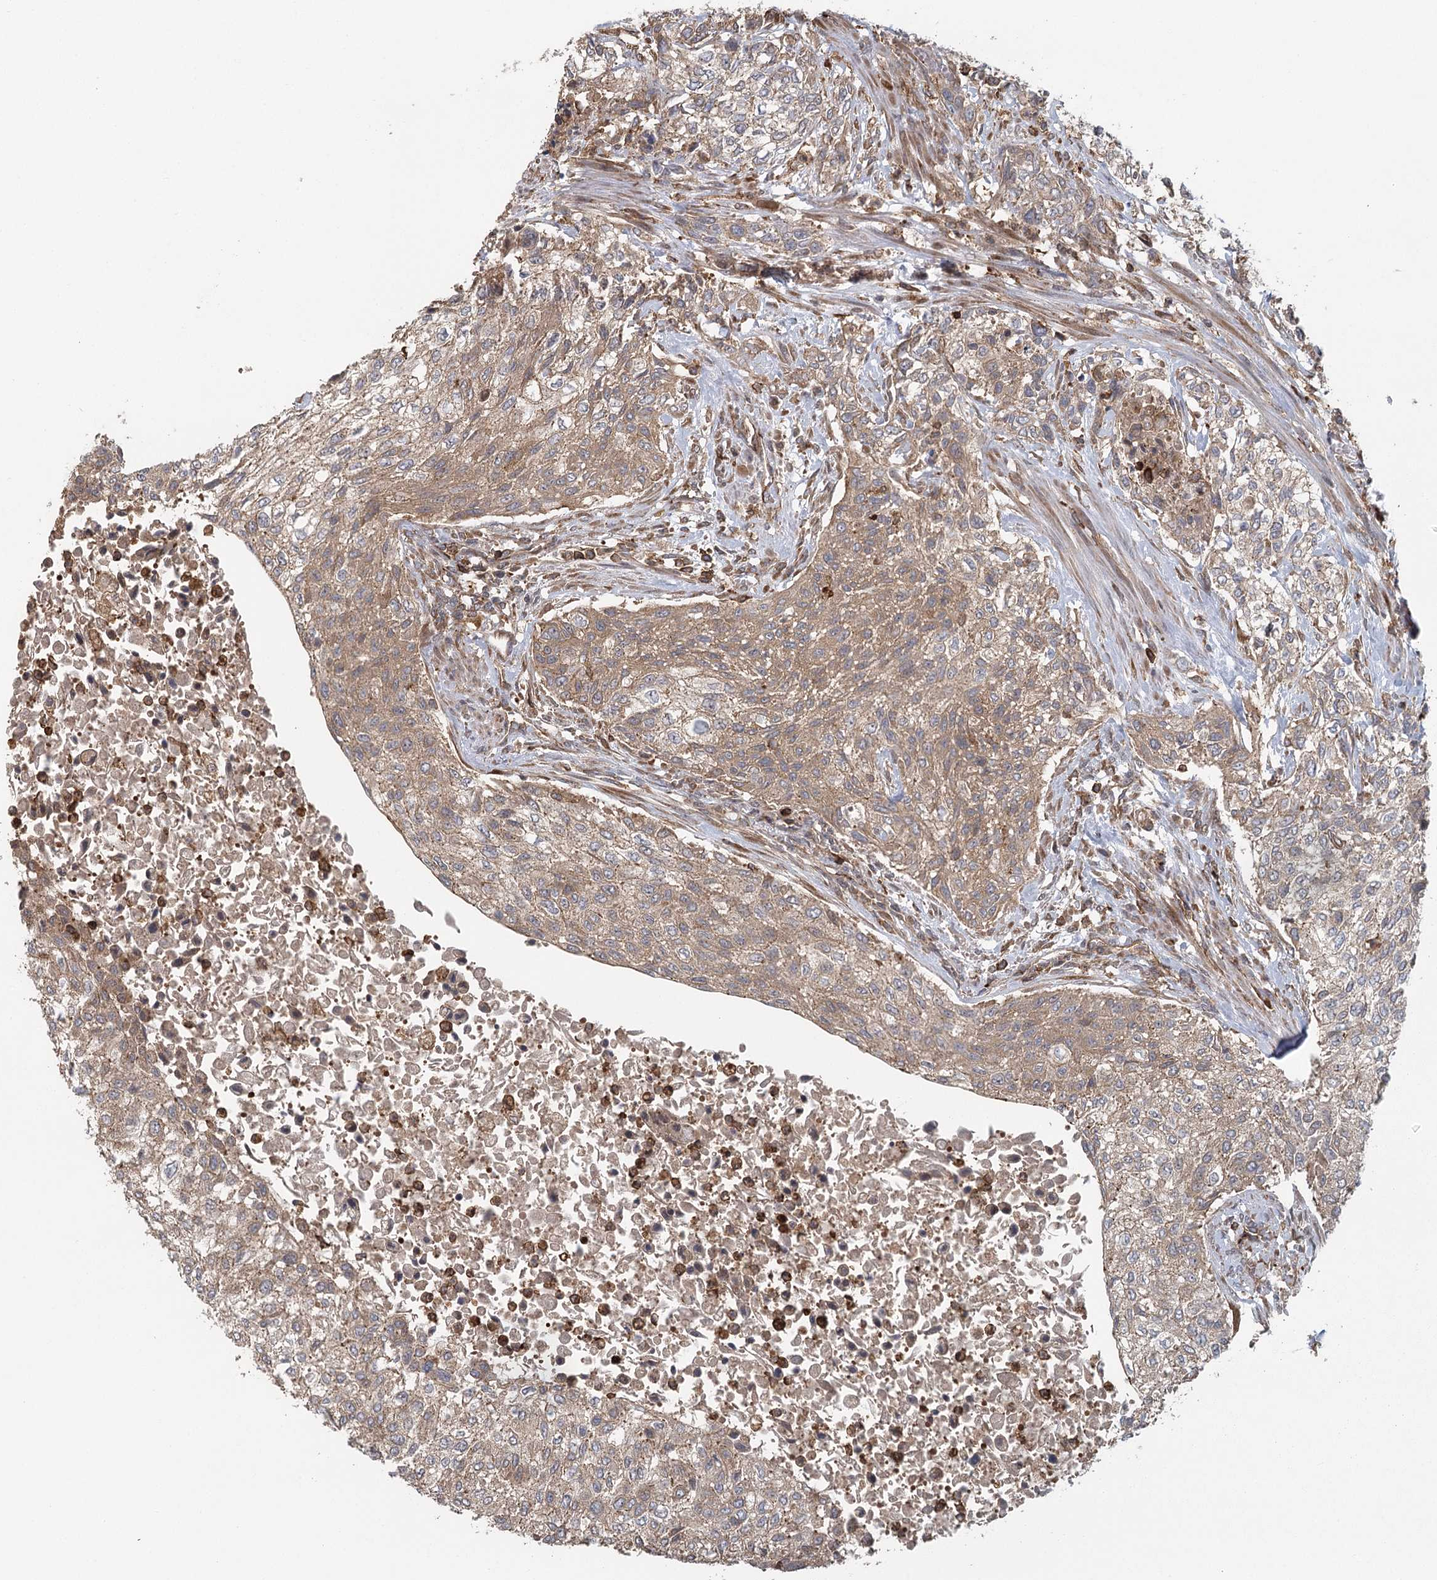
{"staining": {"intensity": "weak", "quantity": ">75%", "location": "cytoplasmic/membranous"}, "tissue": "urothelial cancer", "cell_type": "Tumor cells", "image_type": "cancer", "snomed": [{"axis": "morphology", "description": "Normal tissue, NOS"}, {"axis": "morphology", "description": "Urothelial carcinoma, NOS"}, {"axis": "topography", "description": "Urinary bladder"}, {"axis": "topography", "description": "Peripheral nerve tissue"}], "caption": "A micrograph of human urothelial cancer stained for a protein exhibits weak cytoplasmic/membranous brown staining in tumor cells.", "gene": "PLEKHA7", "patient": {"sex": "male", "age": 35}}